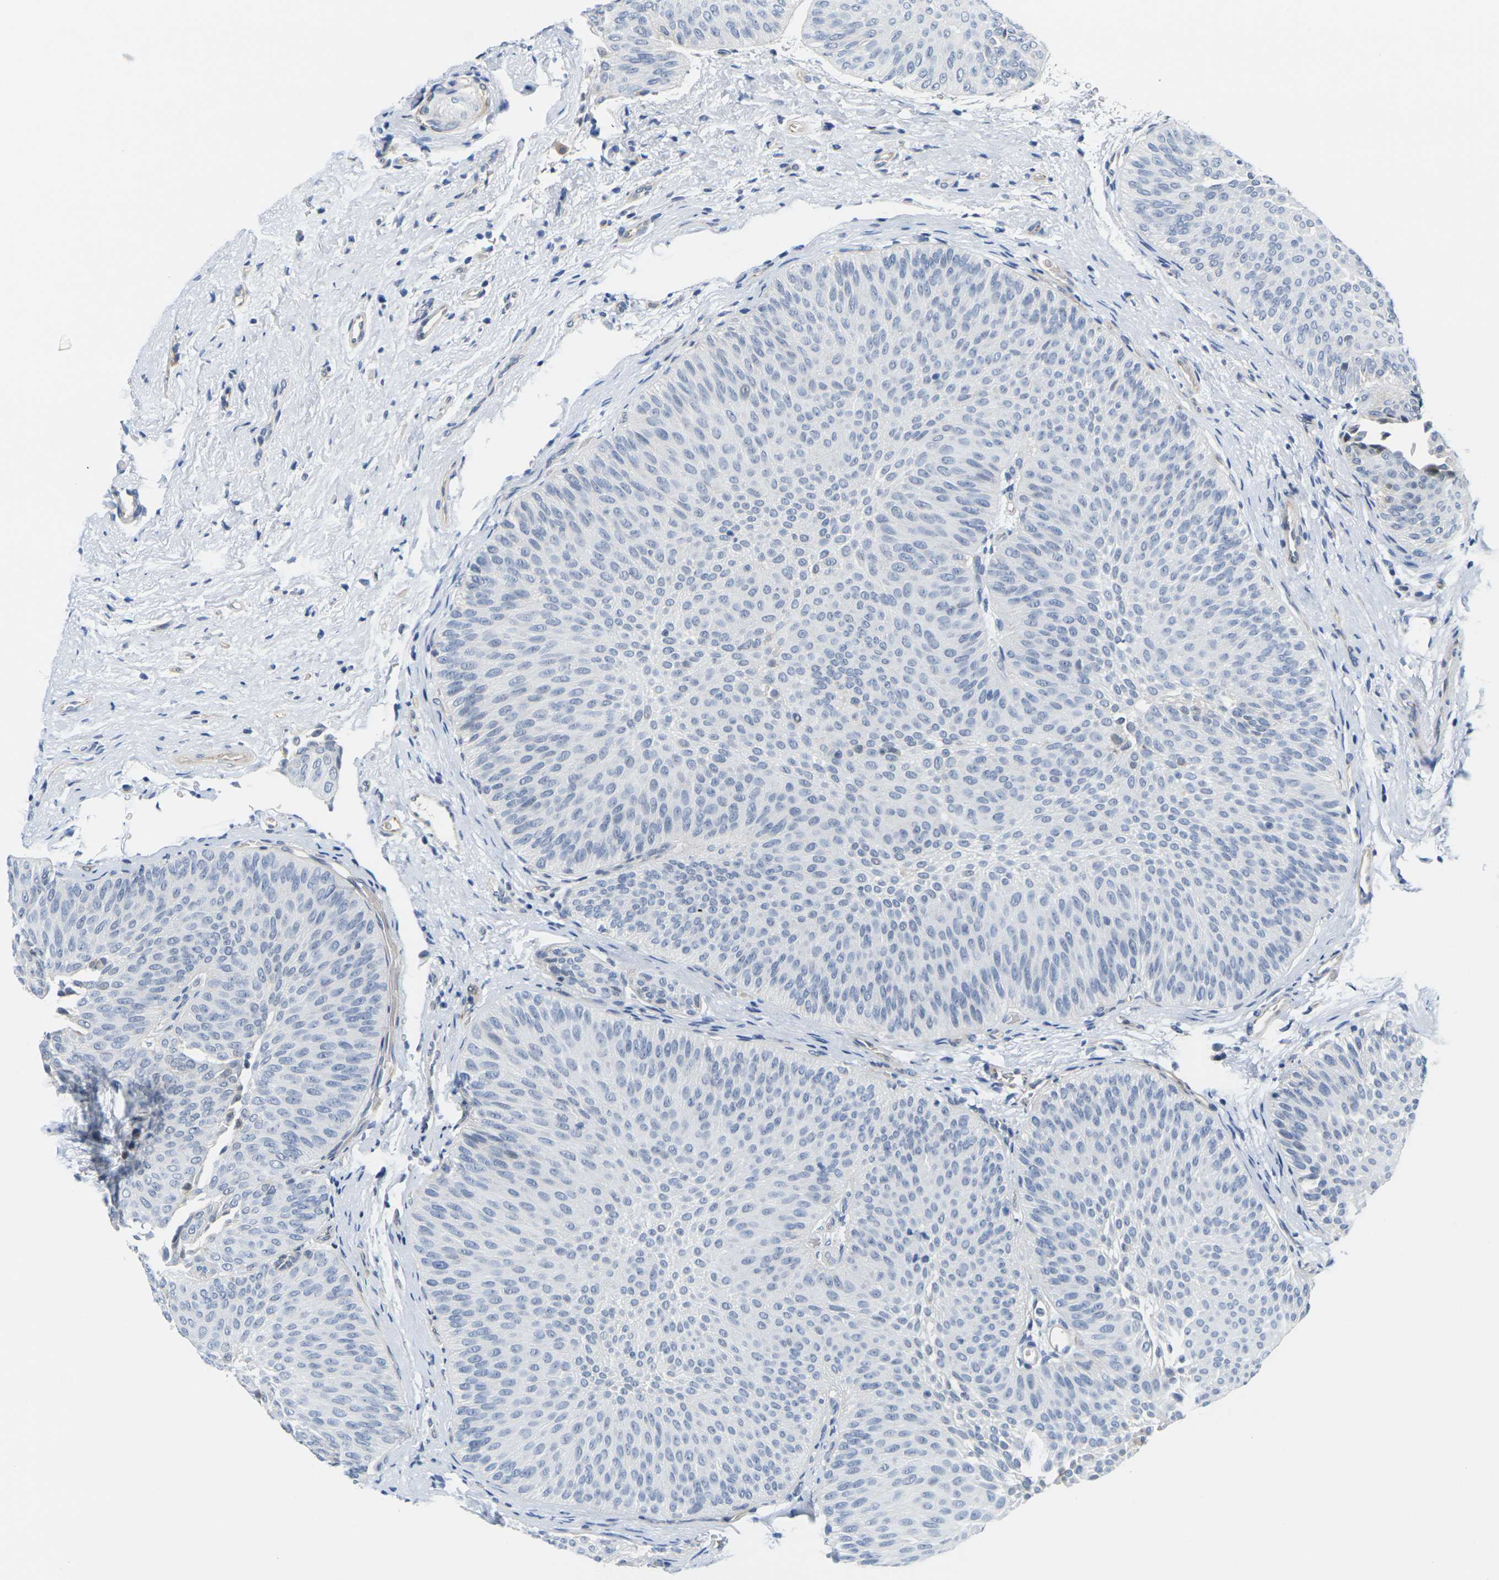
{"staining": {"intensity": "negative", "quantity": "none", "location": "none"}, "tissue": "urothelial cancer", "cell_type": "Tumor cells", "image_type": "cancer", "snomed": [{"axis": "morphology", "description": "Urothelial carcinoma, Low grade"}, {"axis": "topography", "description": "Urinary bladder"}], "caption": "Histopathology image shows no protein staining in tumor cells of urothelial cancer tissue.", "gene": "OTOF", "patient": {"sex": "female", "age": 60}}